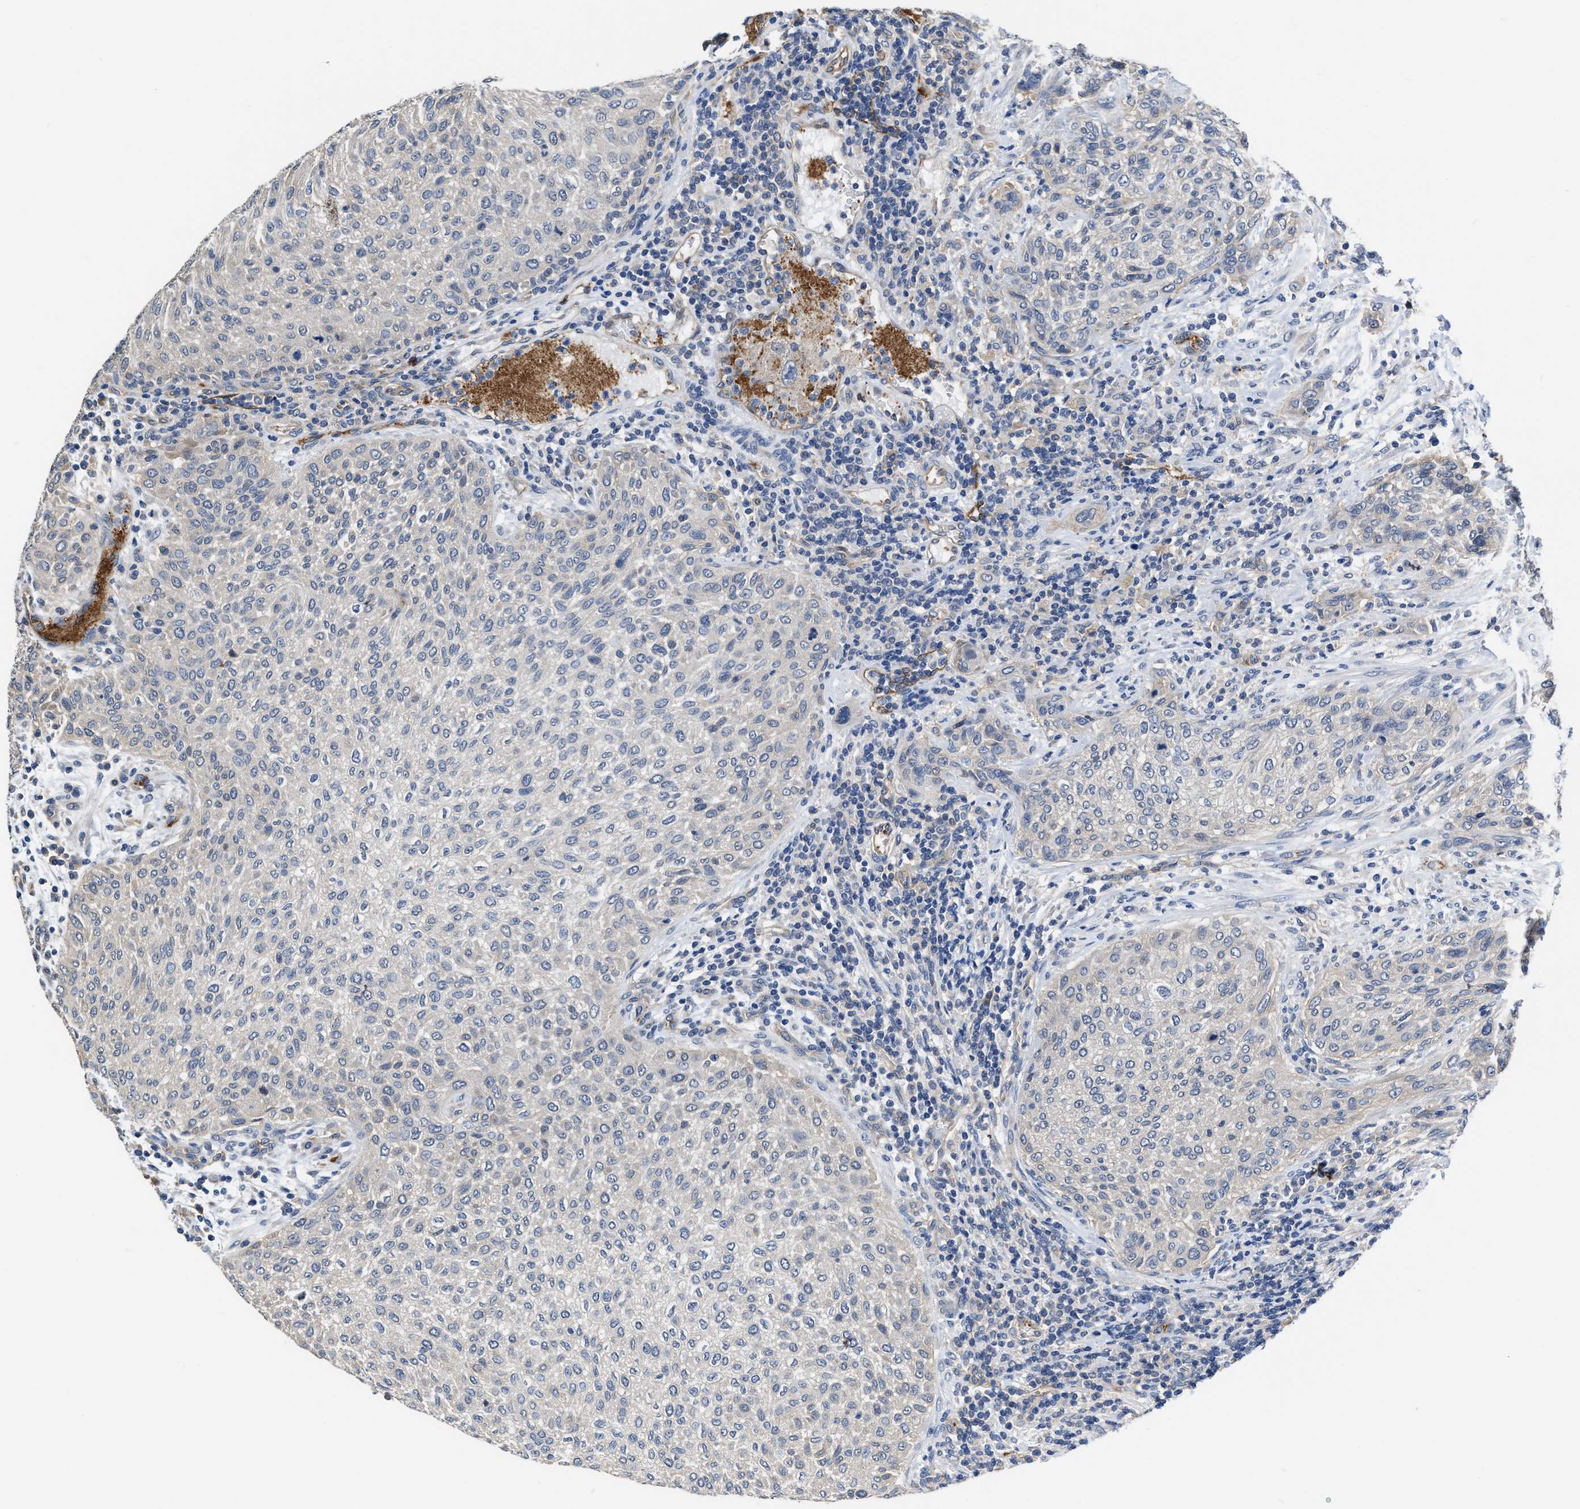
{"staining": {"intensity": "negative", "quantity": "none", "location": "none"}, "tissue": "urothelial cancer", "cell_type": "Tumor cells", "image_type": "cancer", "snomed": [{"axis": "morphology", "description": "Urothelial carcinoma, Low grade"}, {"axis": "morphology", "description": "Urothelial carcinoma, High grade"}, {"axis": "topography", "description": "Urinary bladder"}], "caption": "Immunohistochemical staining of urothelial carcinoma (high-grade) displays no significant expression in tumor cells.", "gene": "C22orf42", "patient": {"sex": "male", "age": 35}}